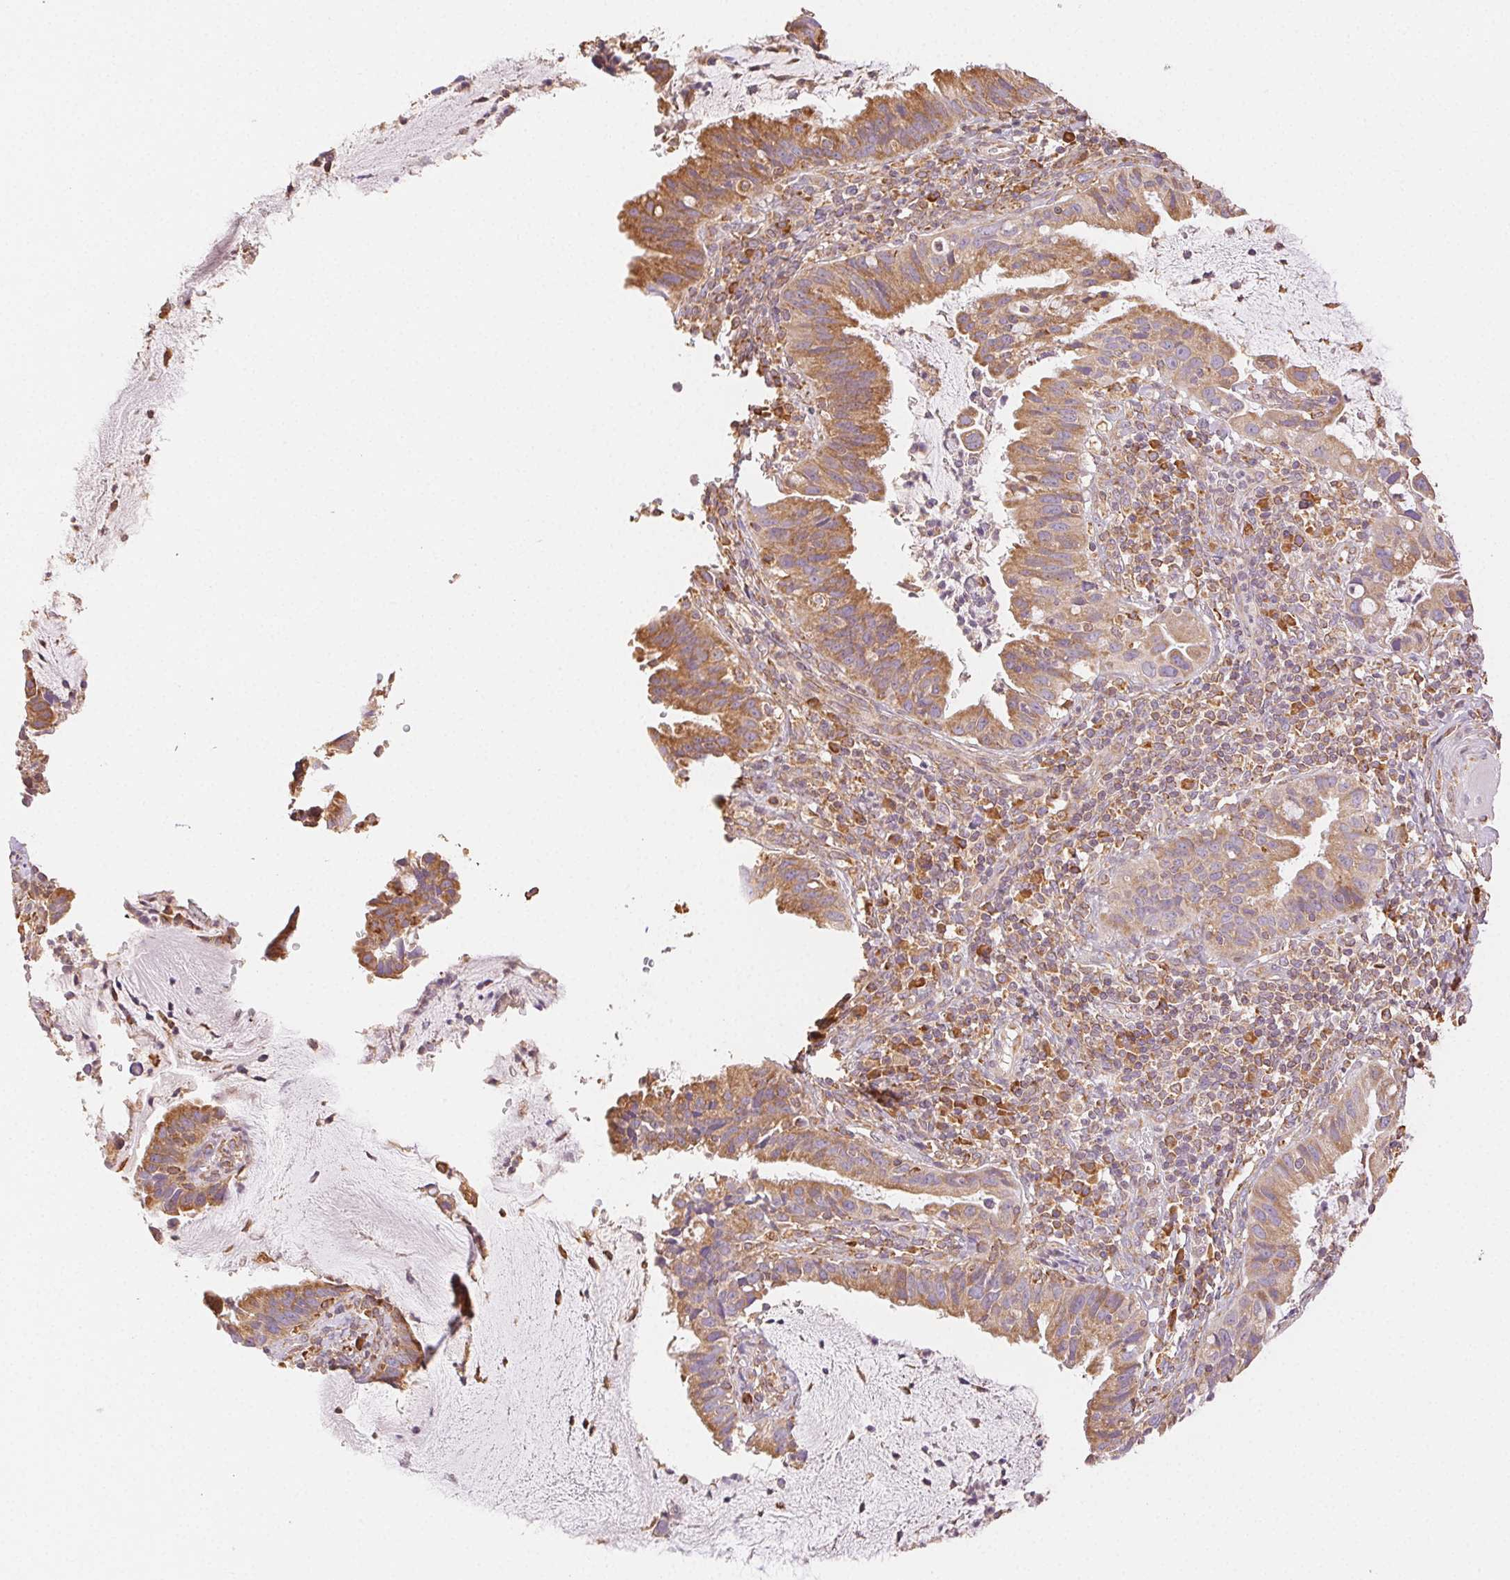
{"staining": {"intensity": "moderate", "quantity": ">75%", "location": "cytoplasmic/membranous"}, "tissue": "cervical cancer", "cell_type": "Tumor cells", "image_type": "cancer", "snomed": [{"axis": "morphology", "description": "Adenocarcinoma, NOS"}, {"axis": "topography", "description": "Cervix"}], "caption": "This photomicrograph demonstrates immunohistochemistry (IHC) staining of adenocarcinoma (cervical), with medium moderate cytoplasmic/membranous positivity in about >75% of tumor cells.", "gene": "ENTREP1", "patient": {"sex": "female", "age": 34}}